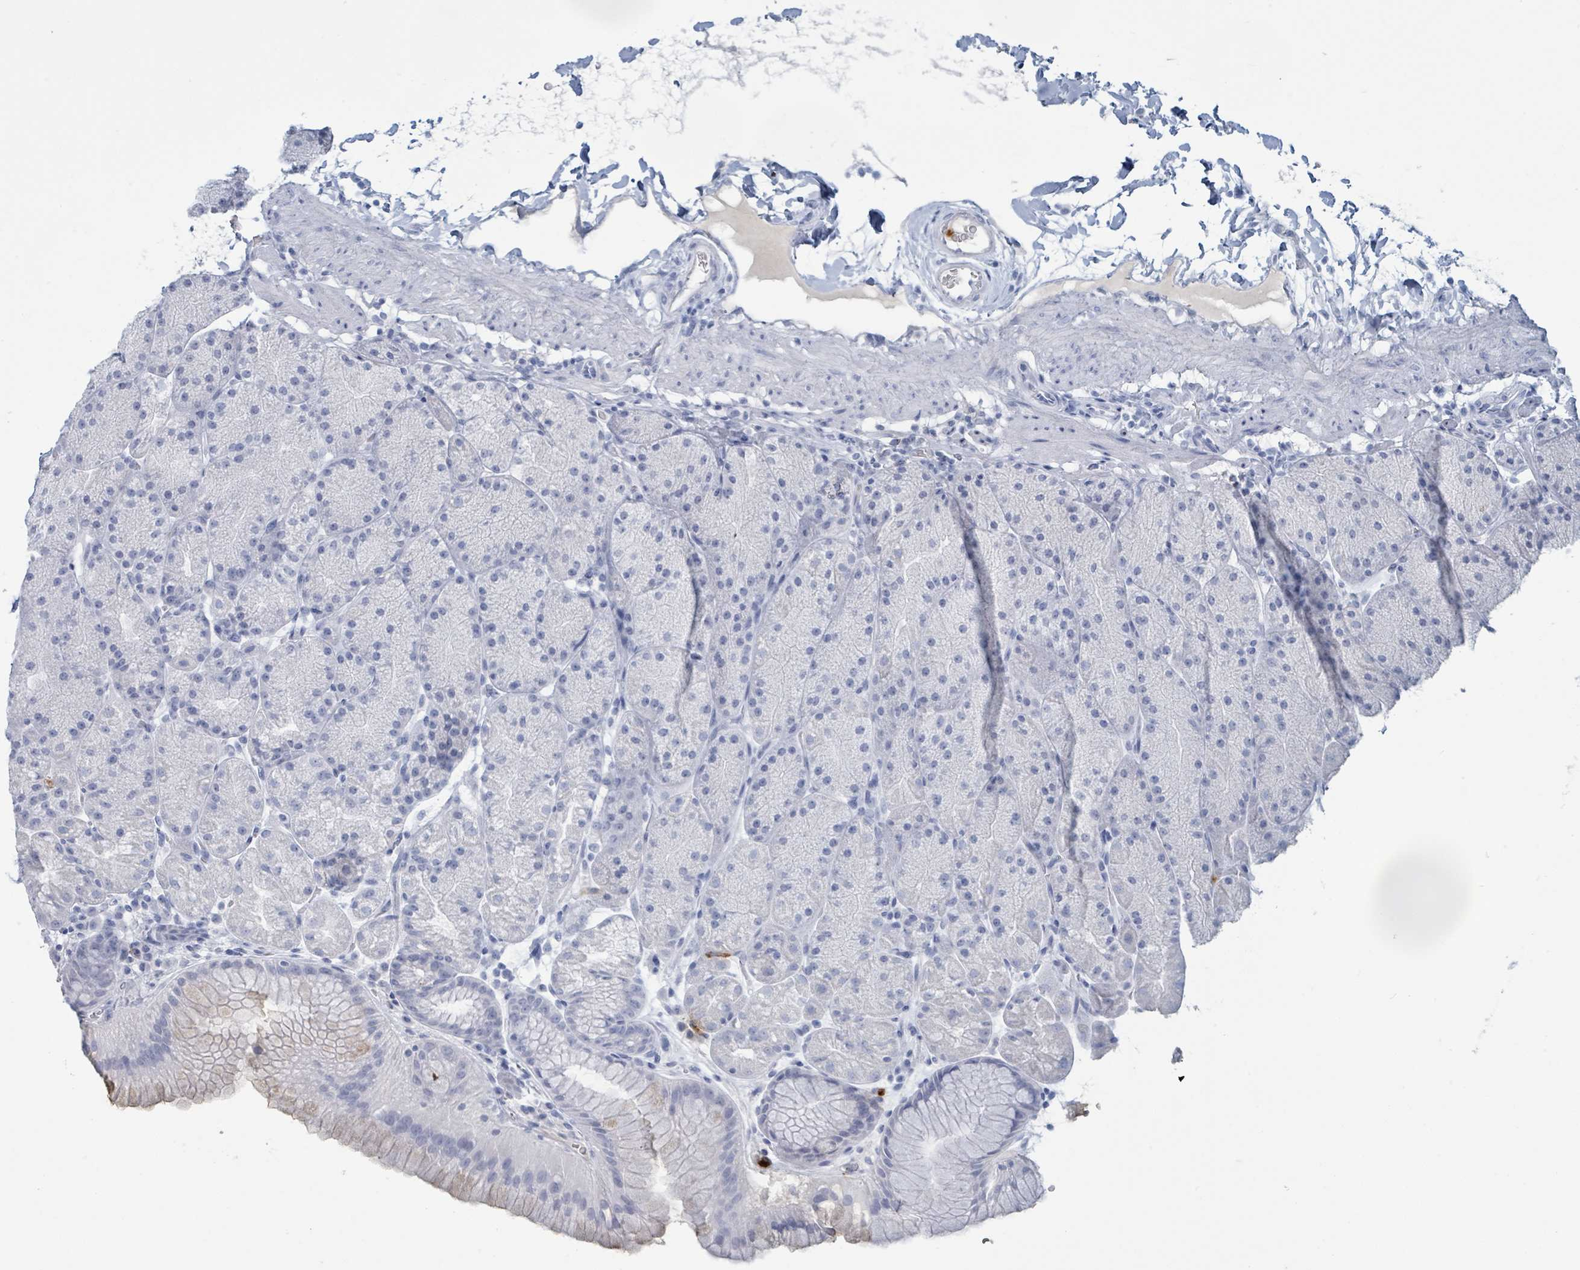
{"staining": {"intensity": "negative", "quantity": "none", "location": "none"}, "tissue": "stomach", "cell_type": "Glandular cells", "image_type": "normal", "snomed": [{"axis": "morphology", "description": "Normal tissue, NOS"}, {"axis": "topography", "description": "Stomach, upper"}, {"axis": "topography", "description": "Stomach, lower"}], "caption": "High power microscopy photomicrograph of an IHC image of normal stomach, revealing no significant expression in glandular cells.", "gene": "DEFA4", "patient": {"sex": "male", "age": 67}}